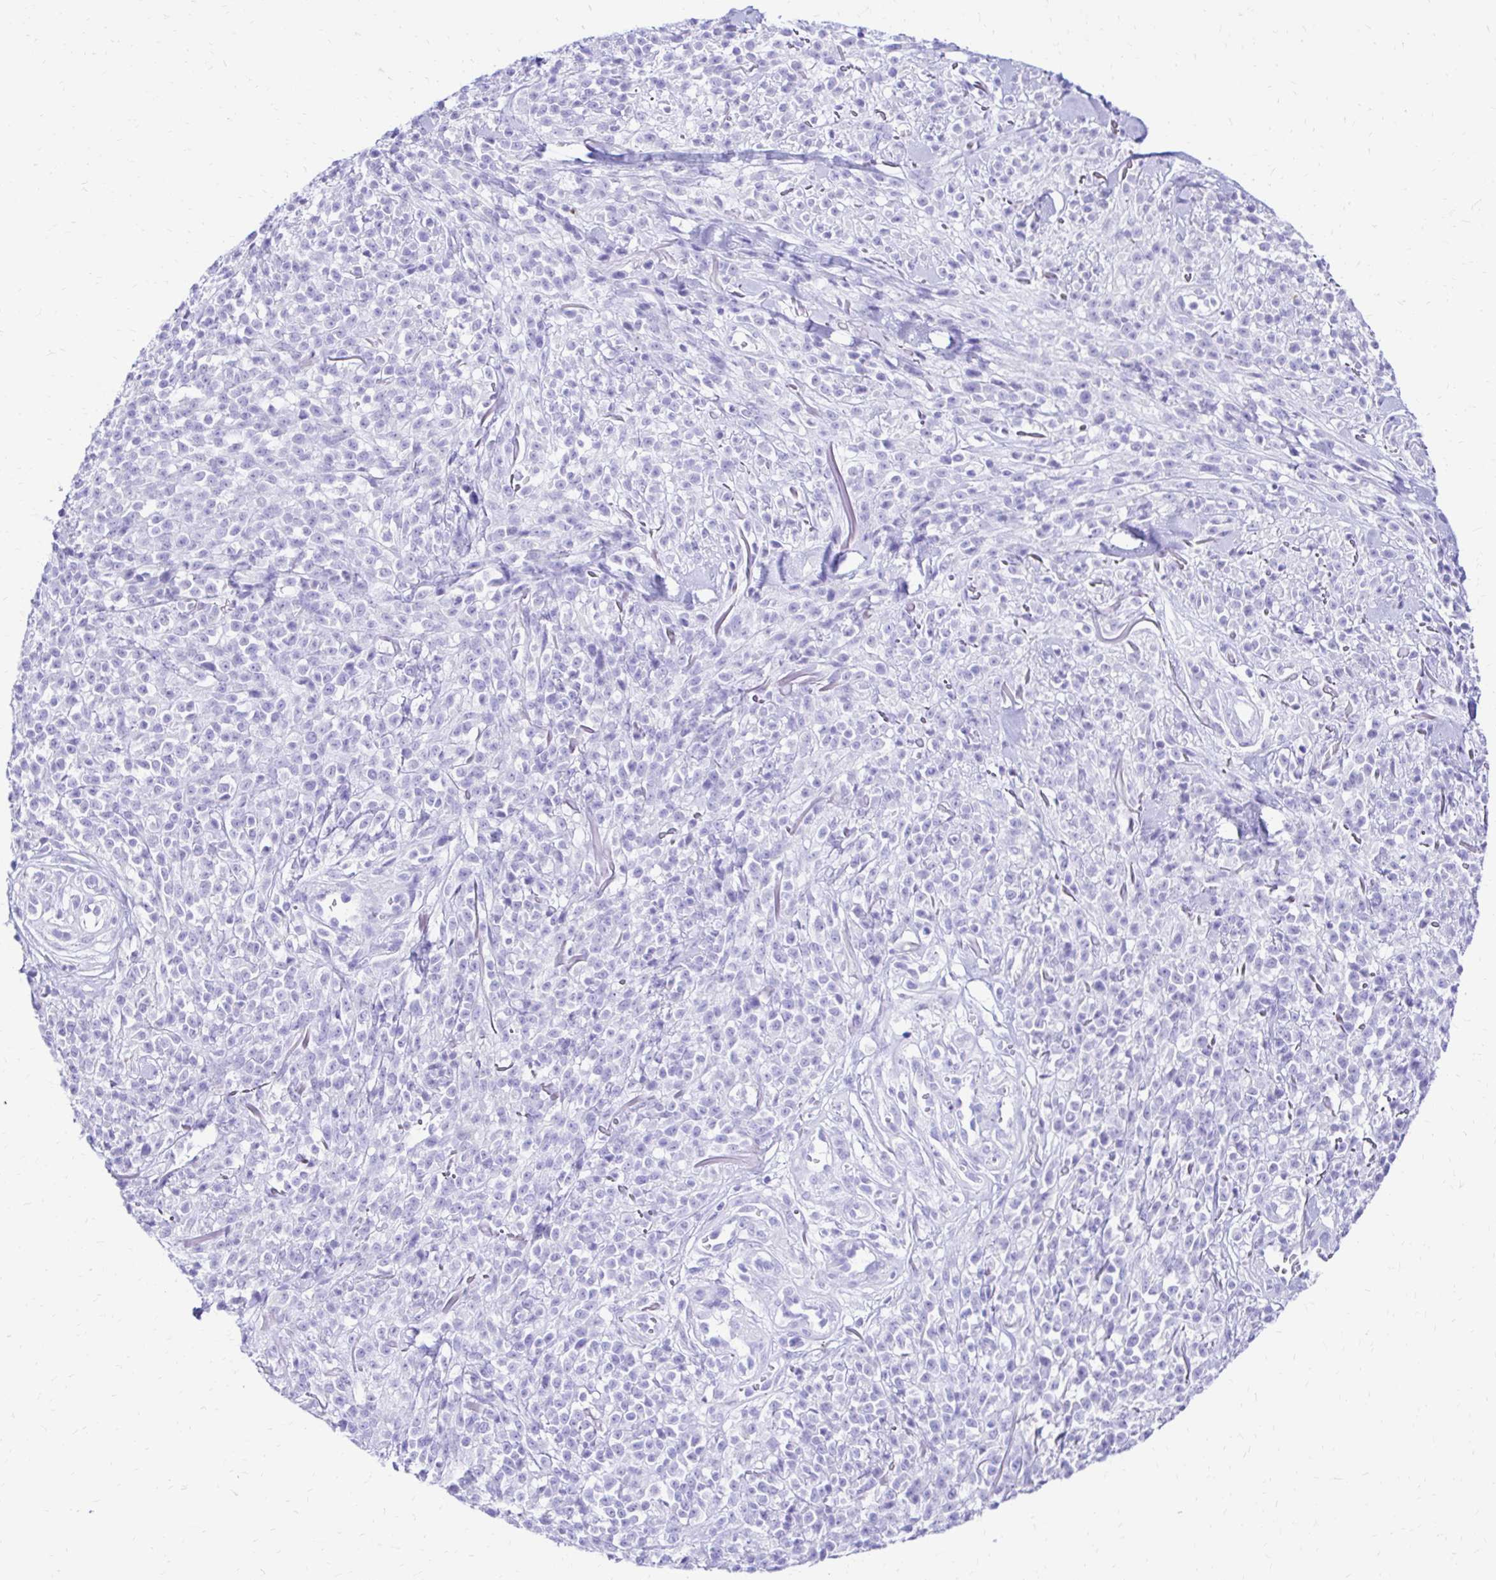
{"staining": {"intensity": "negative", "quantity": "none", "location": "none"}, "tissue": "melanoma", "cell_type": "Tumor cells", "image_type": "cancer", "snomed": [{"axis": "morphology", "description": "Malignant melanoma, NOS"}, {"axis": "topography", "description": "Skin"}, {"axis": "topography", "description": "Skin of trunk"}], "caption": "A high-resolution image shows immunohistochemistry staining of malignant melanoma, which shows no significant staining in tumor cells. (DAB immunohistochemistry (IHC) visualized using brightfield microscopy, high magnification).", "gene": "S100G", "patient": {"sex": "male", "age": 74}}